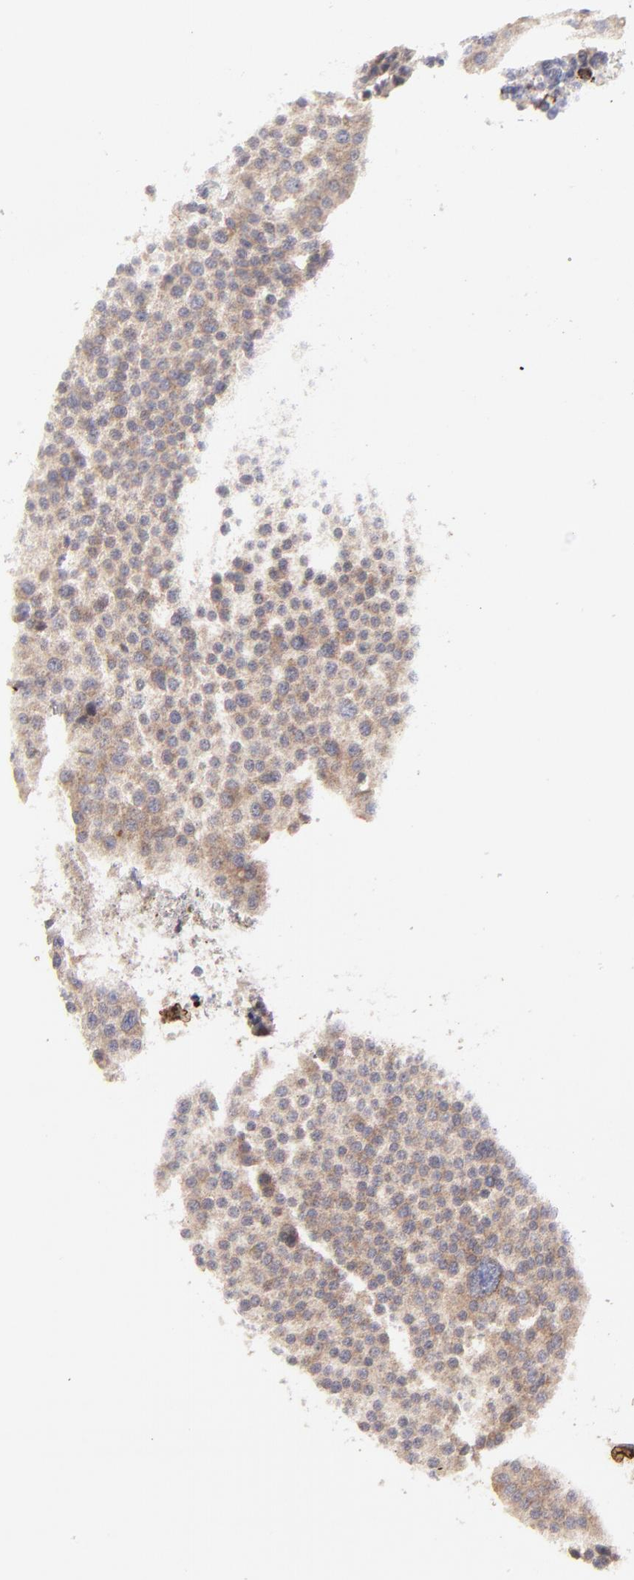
{"staining": {"intensity": "moderate", "quantity": ">75%", "location": "cytoplasmic/membranous"}, "tissue": "carcinoid", "cell_type": "Tumor cells", "image_type": "cancer", "snomed": [{"axis": "morphology", "description": "Carcinoid, malignant, NOS"}, {"axis": "topography", "description": "Small intestine"}], "caption": "Immunohistochemical staining of carcinoid (malignant) demonstrates medium levels of moderate cytoplasmic/membranous staining in about >75% of tumor cells.", "gene": "TNRC6B", "patient": {"sex": "male", "age": 60}}